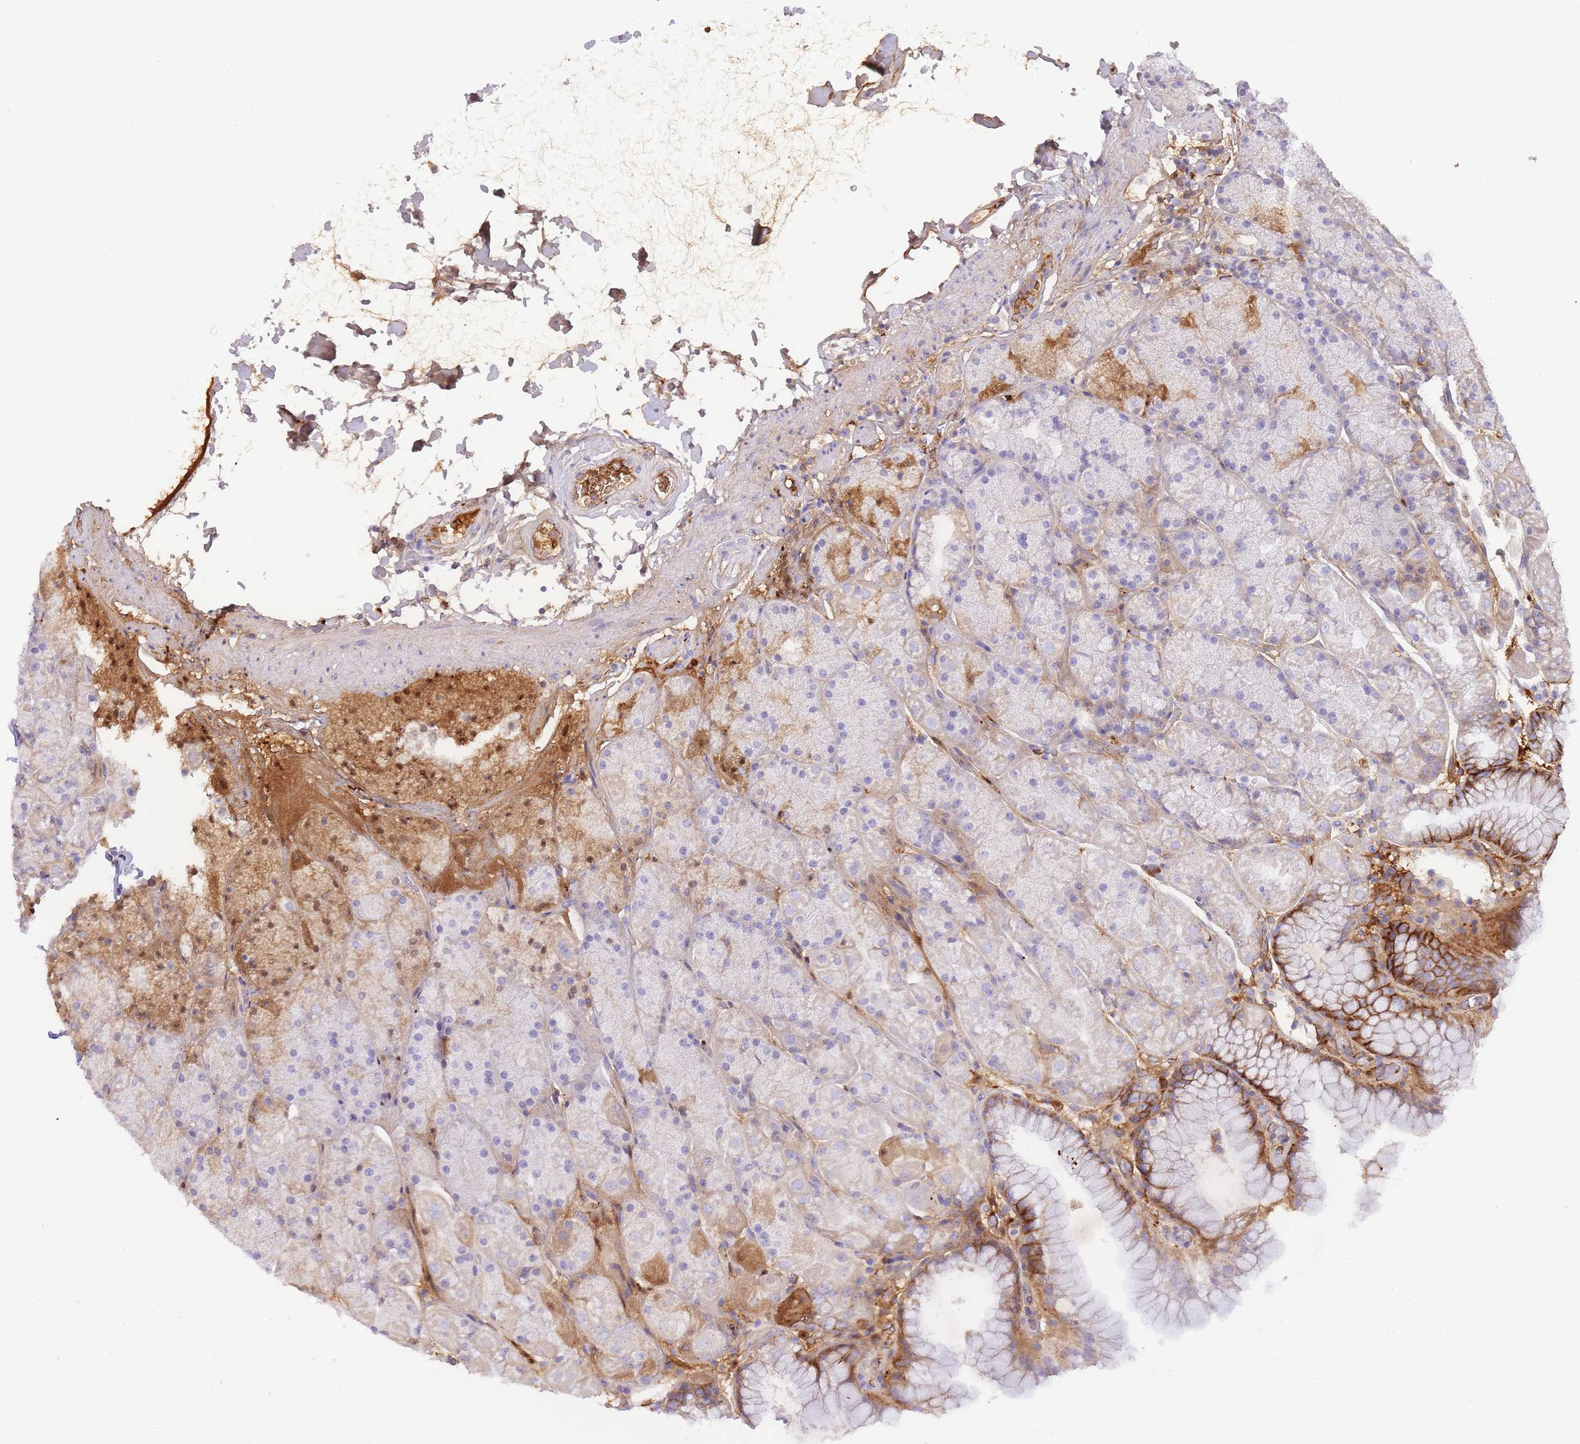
{"staining": {"intensity": "weak", "quantity": "<25%", "location": "cytoplasmic/membranous,nuclear"}, "tissue": "stomach", "cell_type": "Glandular cells", "image_type": "normal", "snomed": [{"axis": "morphology", "description": "Normal tissue, NOS"}, {"axis": "topography", "description": "Stomach, upper"}, {"axis": "topography", "description": "Stomach, lower"}], "caption": "Stomach was stained to show a protein in brown. There is no significant positivity in glandular cells. Brightfield microscopy of immunohistochemistry stained with DAB (3,3'-diaminobenzidine) (brown) and hematoxylin (blue), captured at high magnification.", "gene": "HRG", "patient": {"sex": "male", "age": 67}}